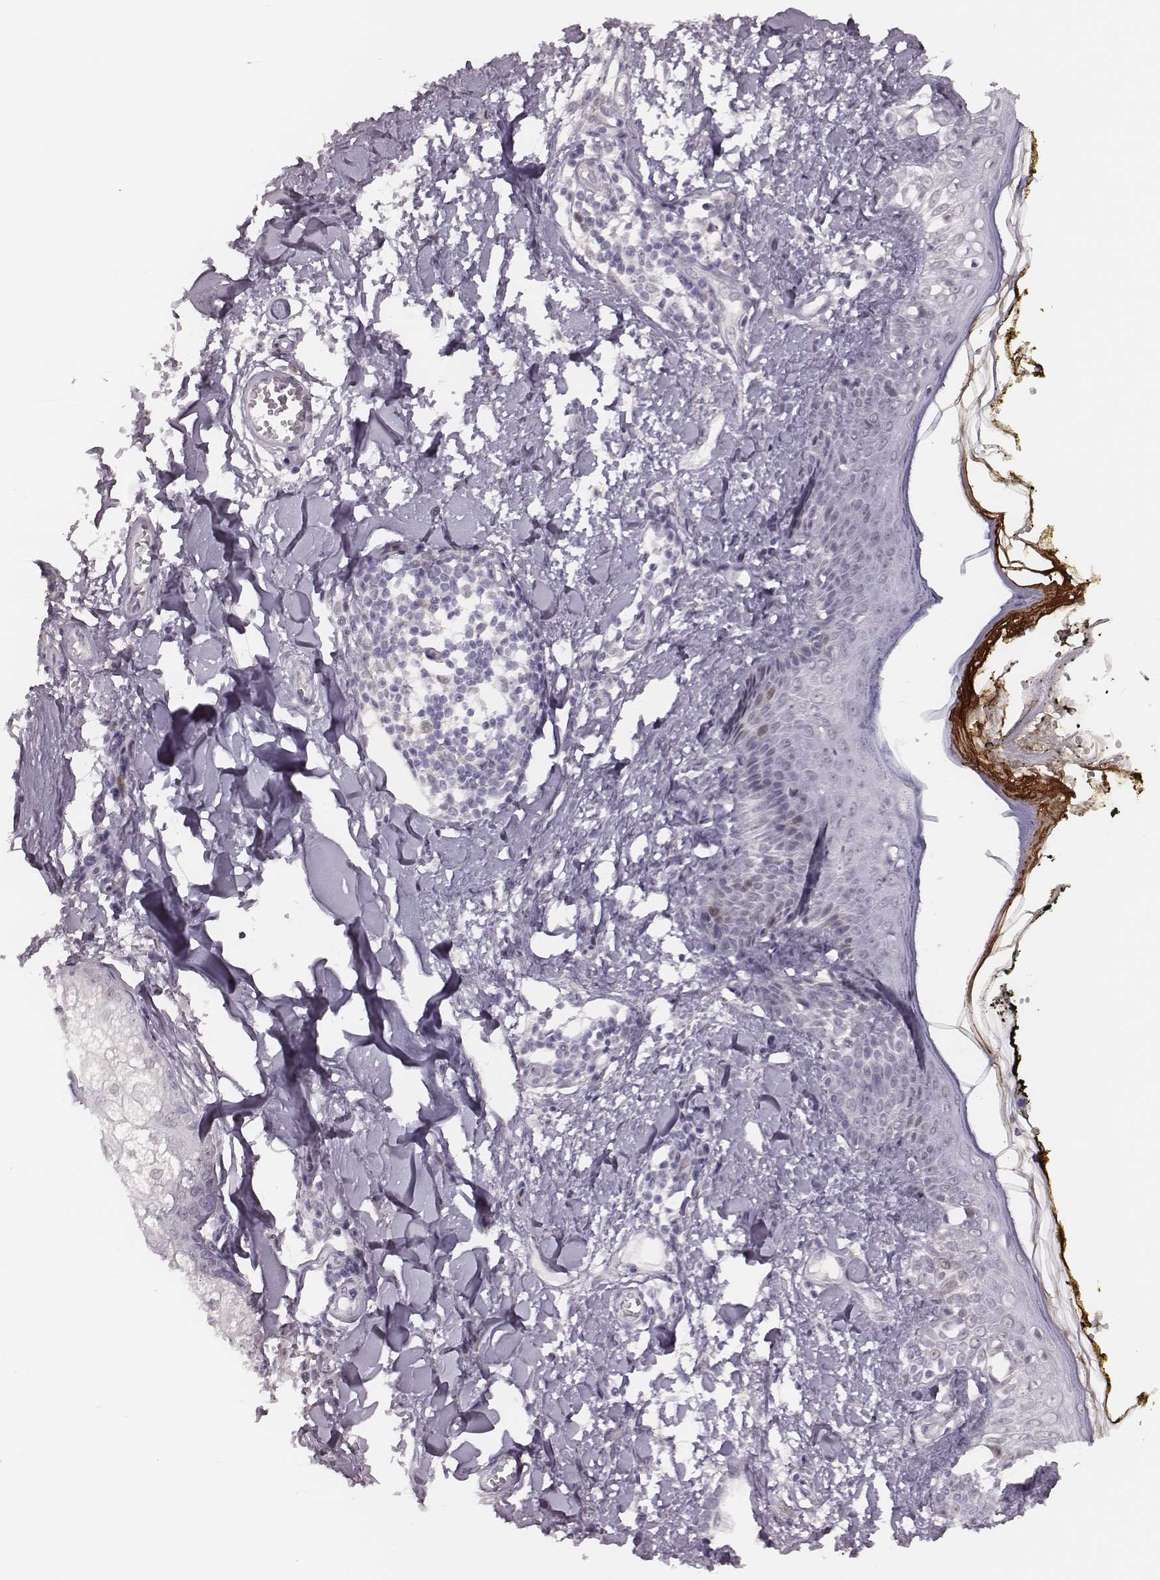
{"staining": {"intensity": "negative", "quantity": "none", "location": "none"}, "tissue": "skin", "cell_type": "Fibroblasts", "image_type": "normal", "snomed": [{"axis": "morphology", "description": "Normal tissue, NOS"}, {"axis": "topography", "description": "Skin"}], "caption": "An IHC micrograph of normal skin is shown. There is no staining in fibroblasts of skin.", "gene": "PBK", "patient": {"sex": "male", "age": 76}}